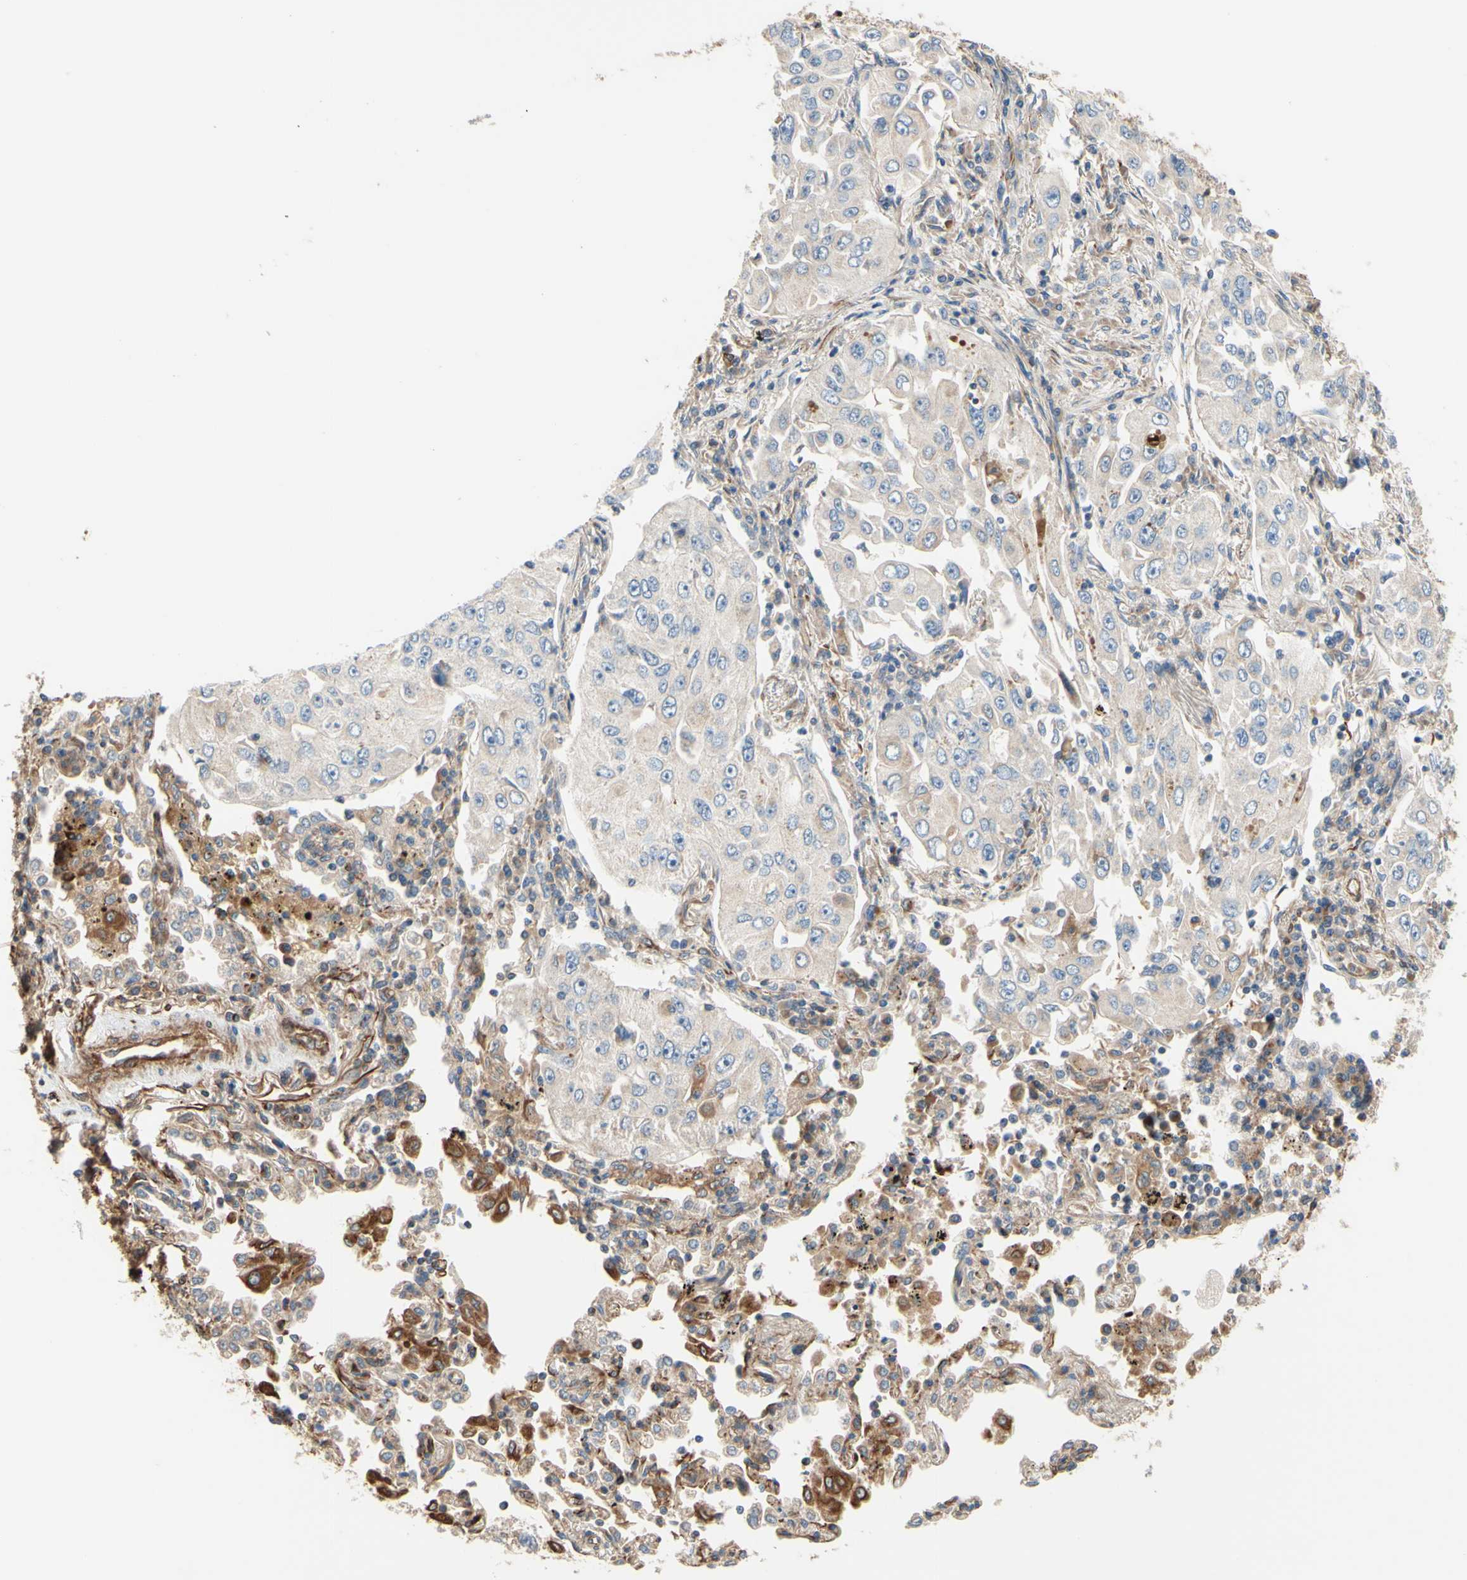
{"staining": {"intensity": "weak", "quantity": "<25%", "location": "cytoplasmic/membranous"}, "tissue": "lung cancer", "cell_type": "Tumor cells", "image_type": "cancer", "snomed": [{"axis": "morphology", "description": "Adenocarcinoma, NOS"}, {"axis": "topography", "description": "Lung"}], "caption": "DAB (3,3'-diaminobenzidine) immunohistochemical staining of lung cancer shows no significant expression in tumor cells.", "gene": "TRAF2", "patient": {"sex": "male", "age": 84}}